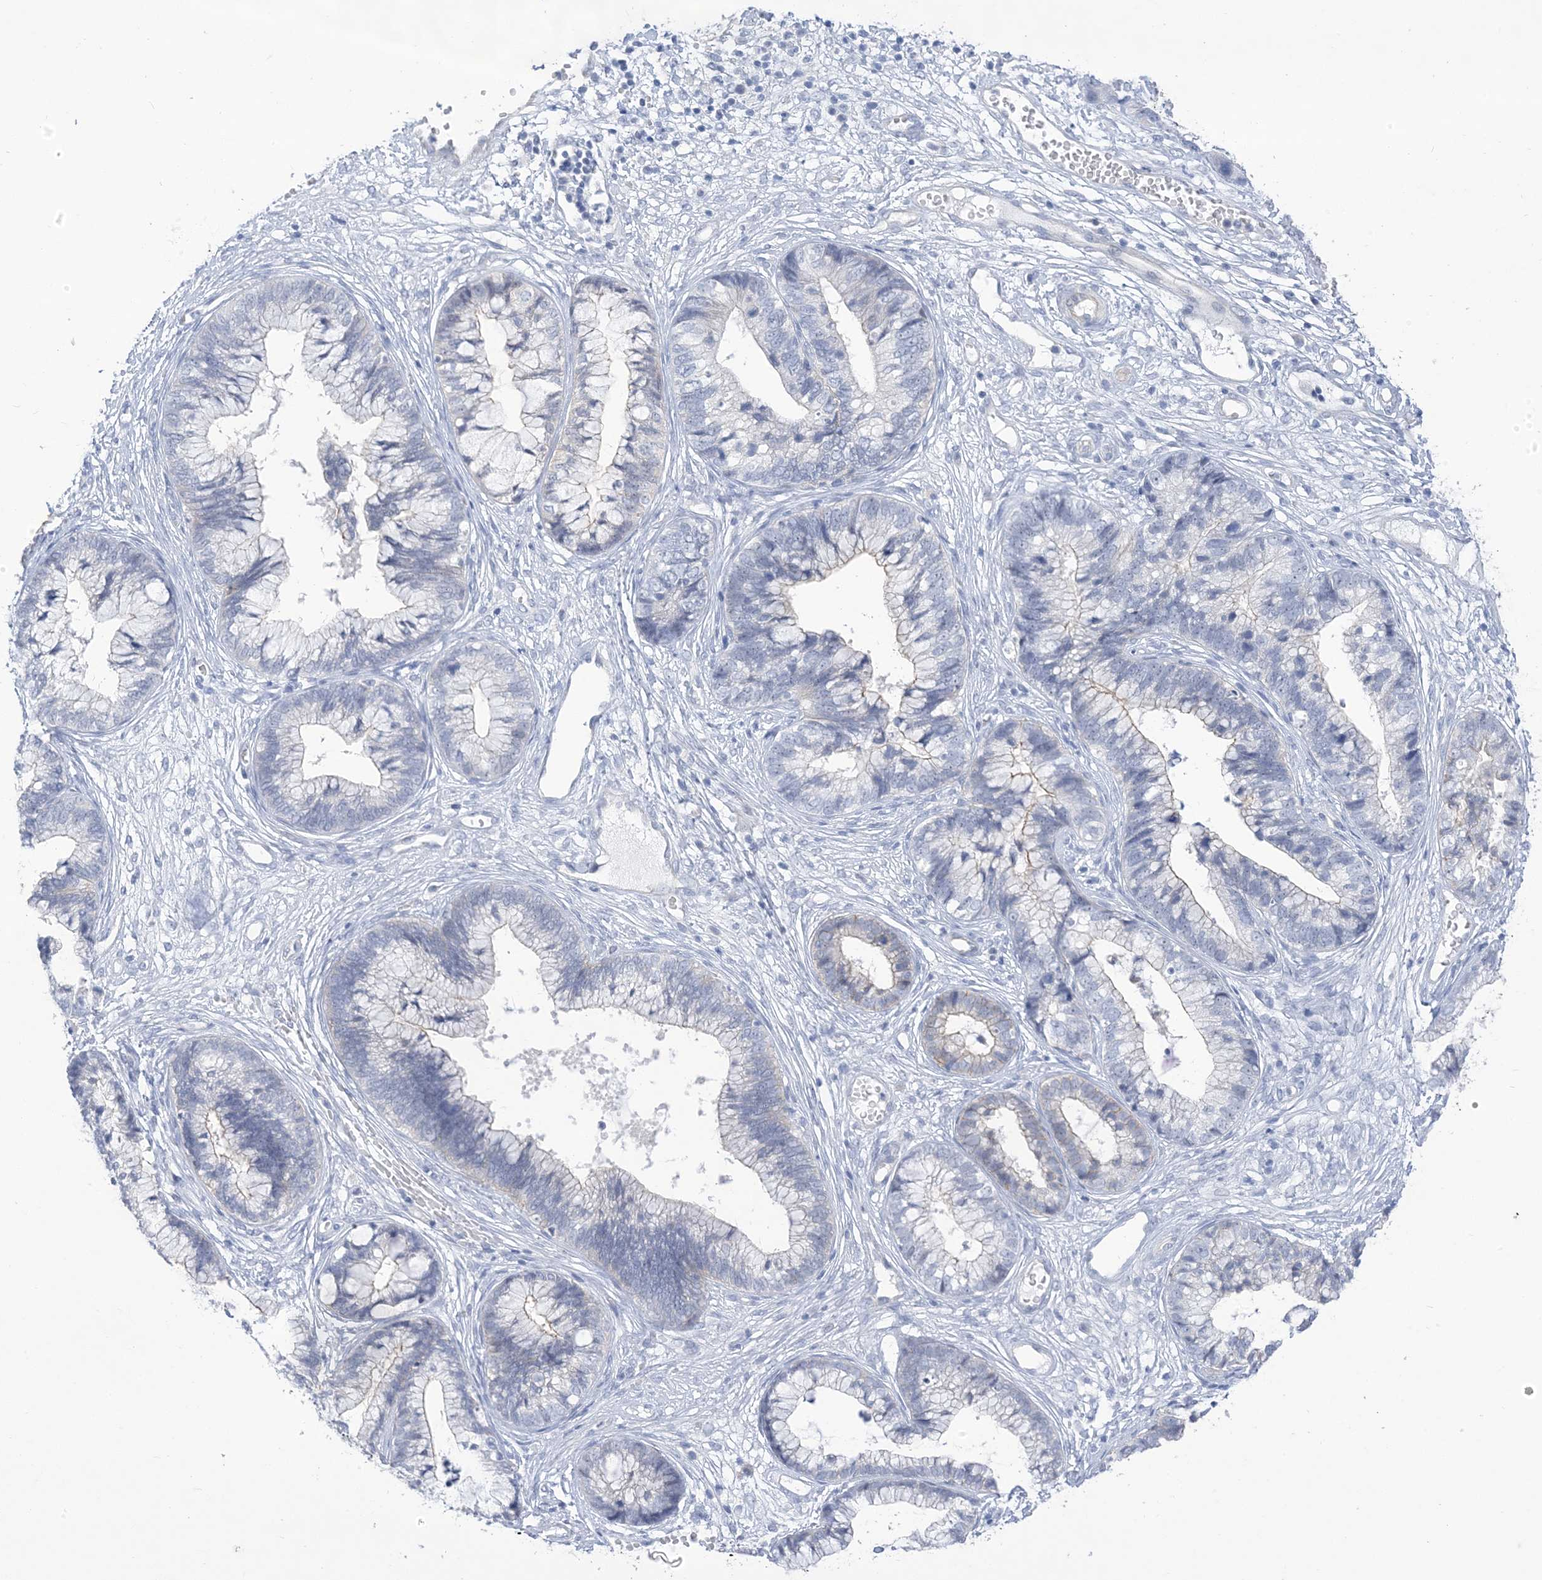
{"staining": {"intensity": "negative", "quantity": "none", "location": "none"}, "tissue": "cervical cancer", "cell_type": "Tumor cells", "image_type": "cancer", "snomed": [{"axis": "morphology", "description": "Adenocarcinoma, NOS"}, {"axis": "topography", "description": "Cervix"}], "caption": "IHC micrograph of human cervical cancer (adenocarcinoma) stained for a protein (brown), which demonstrates no positivity in tumor cells.", "gene": "IL36B", "patient": {"sex": "female", "age": 44}}